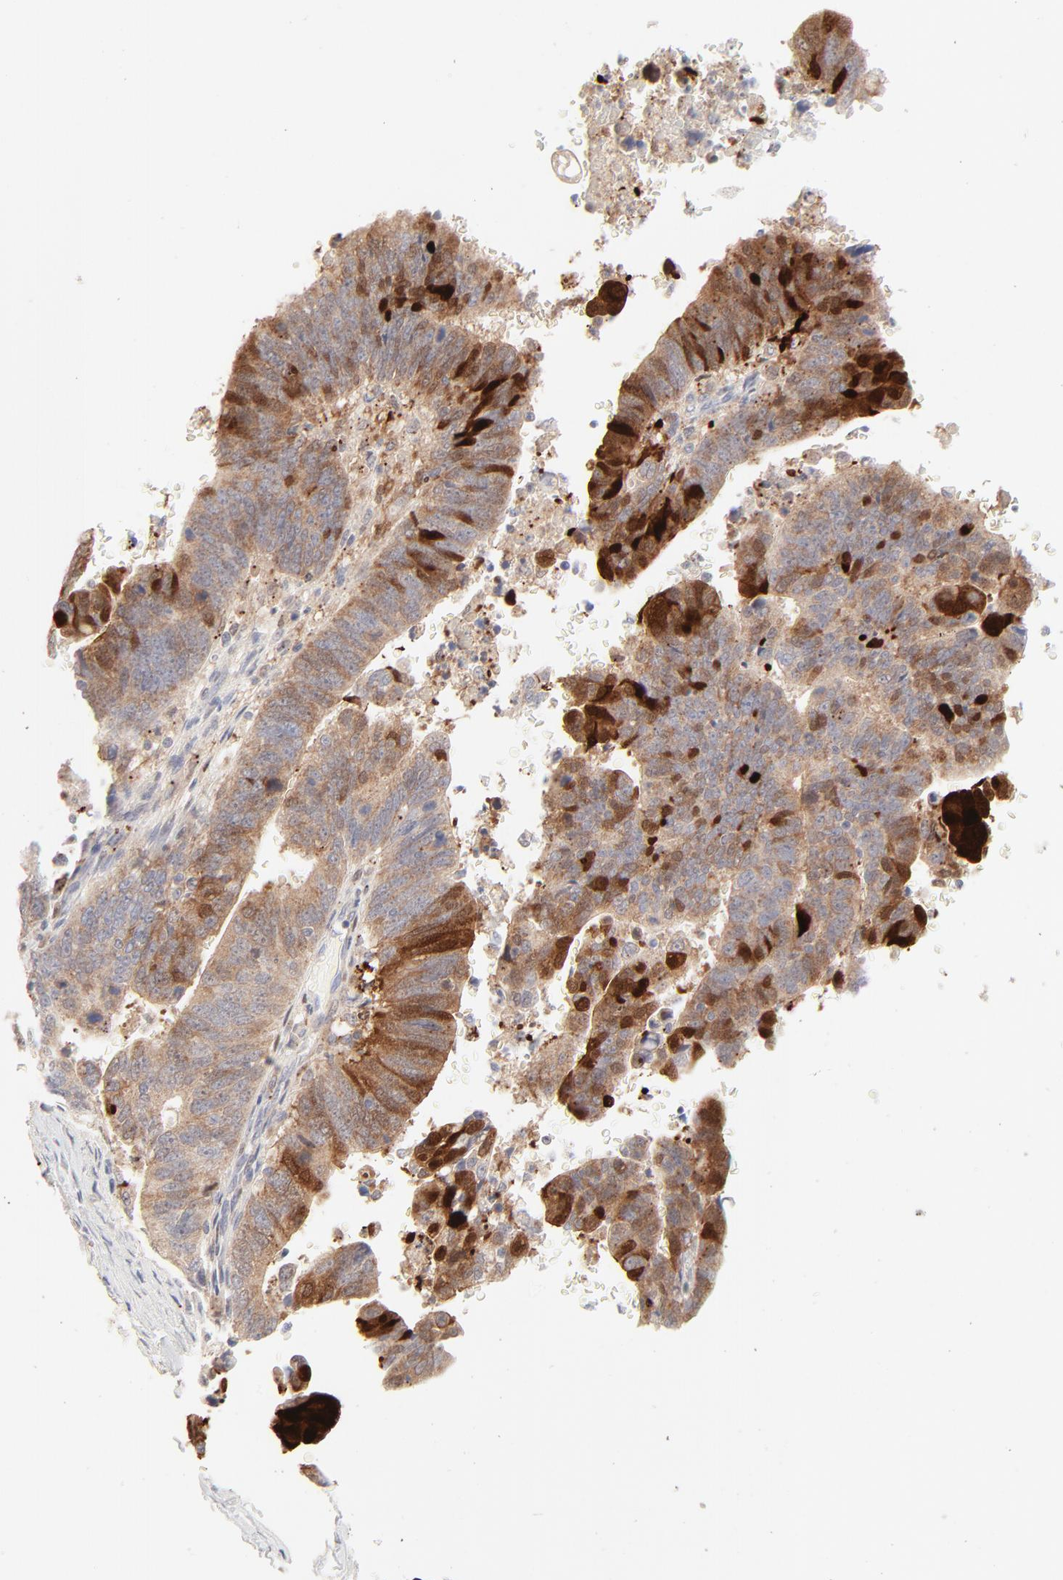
{"staining": {"intensity": "strong", "quantity": "25%-75%", "location": "cytoplasmic/membranous"}, "tissue": "stomach cancer", "cell_type": "Tumor cells", "image_type": "cancer", "snomed": [{"axis": "morphology", "description": "Adenocarcinoma, NOS"}, {"axis": "topography", "description": "Stomach, upper"}], "caption": "Protein expression analysis of adenocarcinoma (stomach) demonstrates strong cytoplasmic/membranous expression in about 25%-75% of tumor cells.", "gene": "LGALS2", "patient": {"sex": "female", "age": 50}}